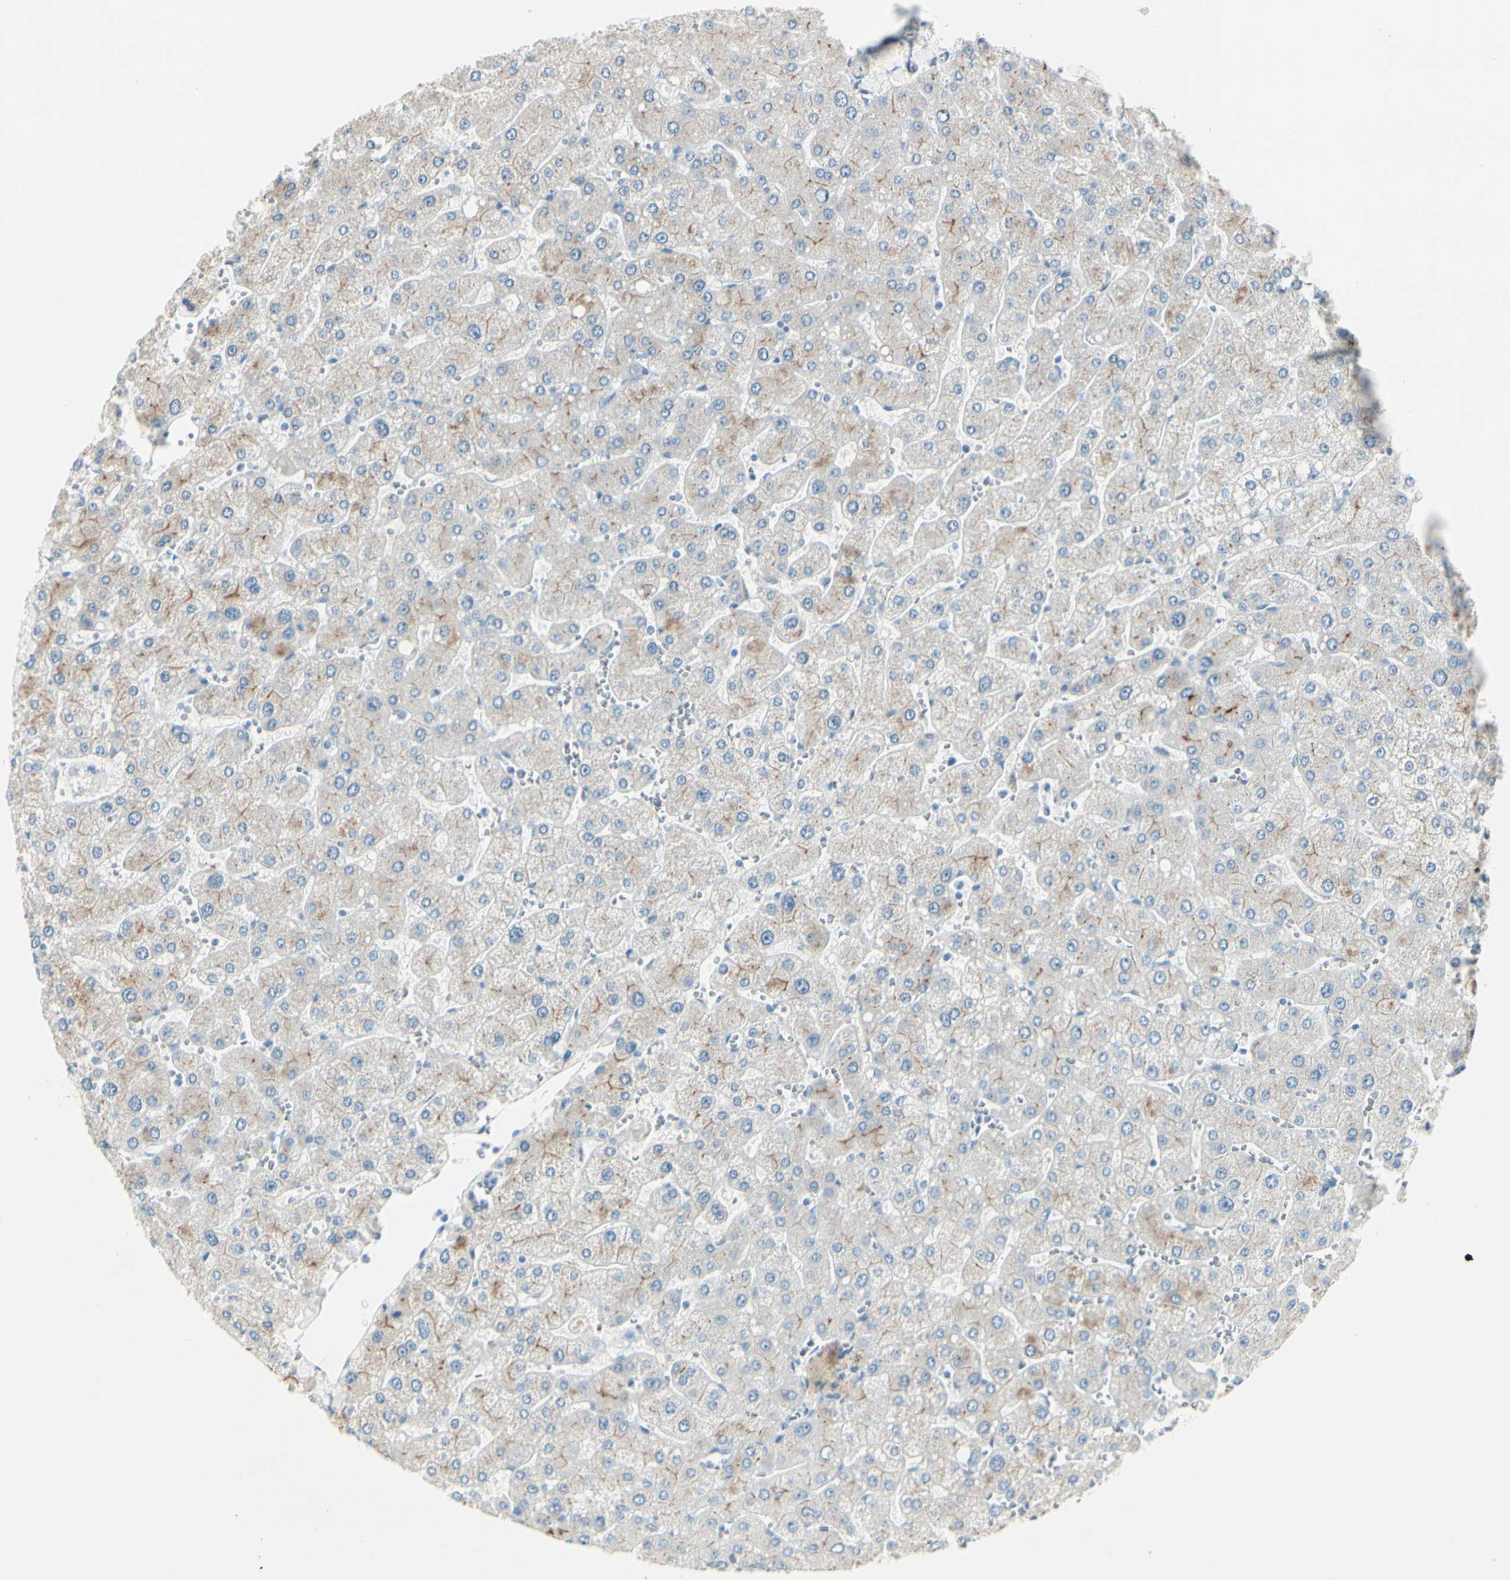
{"staining": {"intensity": "negative", "quantity": "none", "location": "none"}, "tissue": "liver", "cell_type": "Cholangiocytes", "image_type": "normal", "snomed": [{"axis": "morphology", "description": "Normal tissue, NOS"}, {"axis": "topography", "description": "Liver"}], "caption": "Protein analysis of unremarkable liver demonstrates no significant positivity in cholangiocytes. (Brightfield microscopy of DAB immunohistochemistry (IHC) at high magnification).", "gene": "CDHR5", "patient": {"sex": "male", "age": 55}}